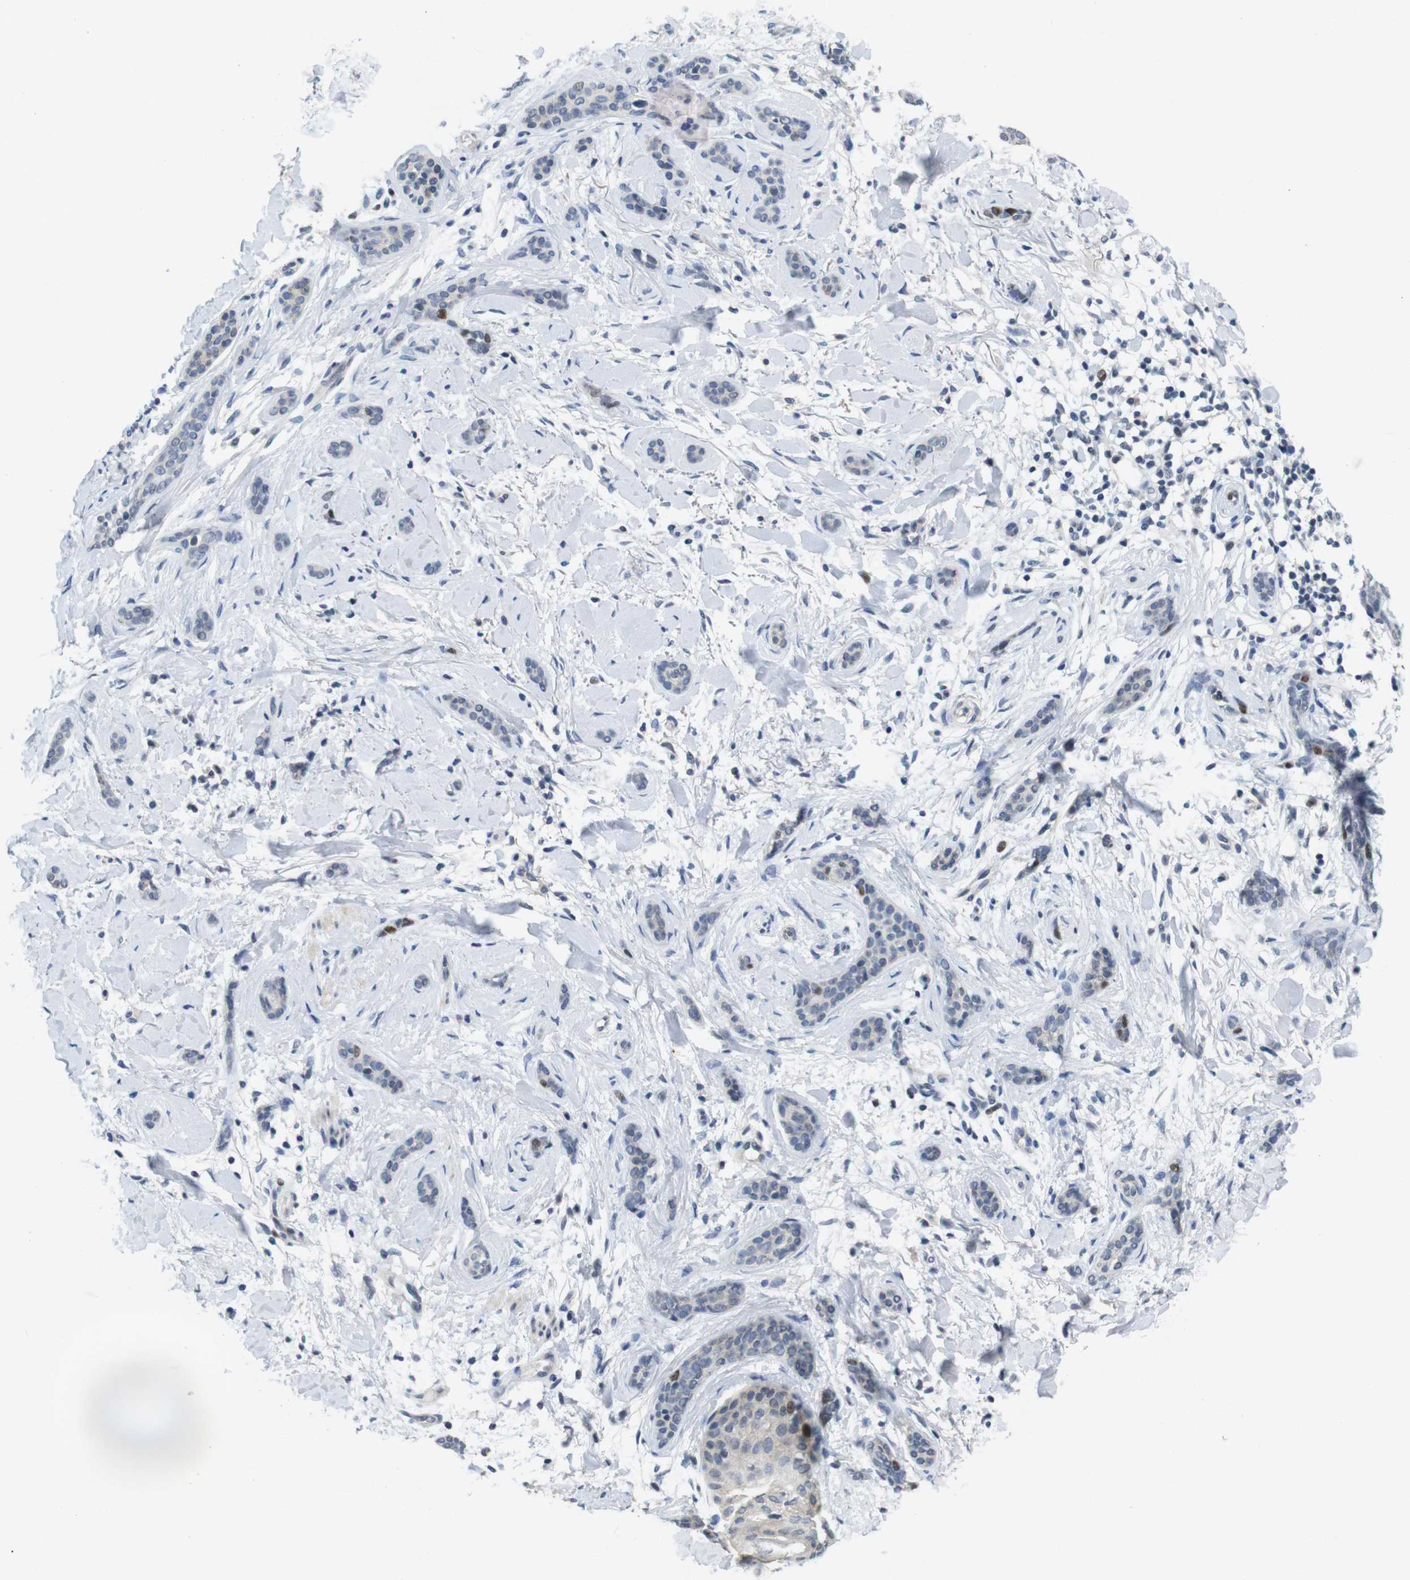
{"staining": {"intensity": "moderate", "quantity": "<25%", "location": "nuclear"}, "tissue": "skin cancer", "cell_type": "Tumor cells", "image_type": "cancer", "snomed": [{"axis": "morphology", "description": "Basal cell carcinoma"}, {"axis": "topography", "description": "Skin"}], "caption": "Immunohistochemical staining of basal cell carcinoma (skin) shows low levels of moderate nuclear protein expression in about <25% of tumor cells.", "gene": "SKP2", "patient": {"sex": "female", "age": 58}}